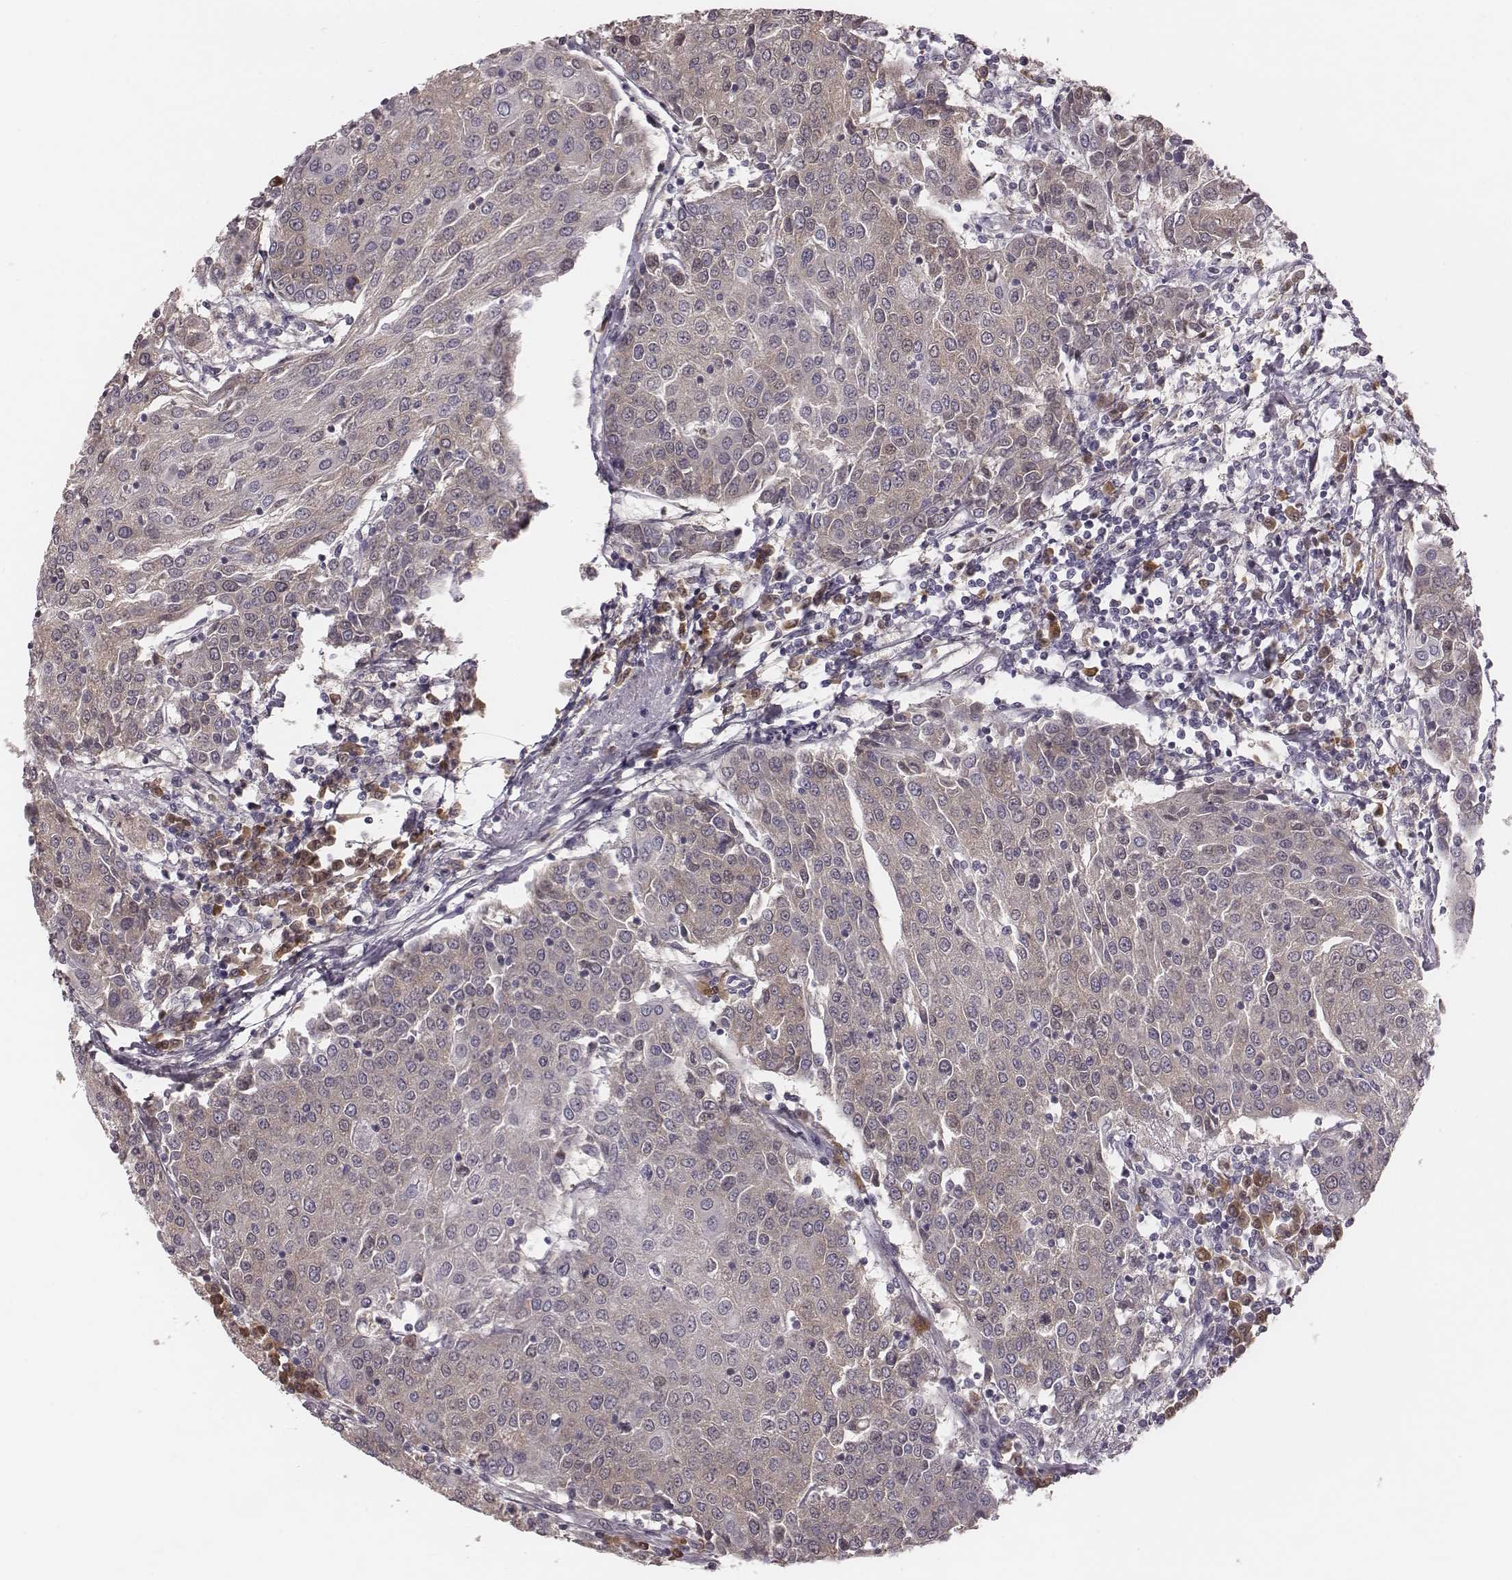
{"staining": {"intensity": "weak", "quantity": "25%-75%", "location": "cytoplasmic/membranous"}, "tissue": "urothelial cancer", "cell_type": "Tumor cells", "image_type": "cancer", "snomed": [{"axis": "morphology", "description": "Urothelial carcinoma, High grade"}, {"axis": "topography", "description": "Urinary bladder"}], "caption": "Tumor cells display low levels of weak cytoplasmic/membranous positivity in approximately 25%-75% of cells in human high-grade urothelial carcinoma. (DAB (3,3'-diaminobenzidine) = brown stain, brightfield microscopy at high magnification).", "gene": "P2RX5", "patient": {"sex": "female", "age": 85}}